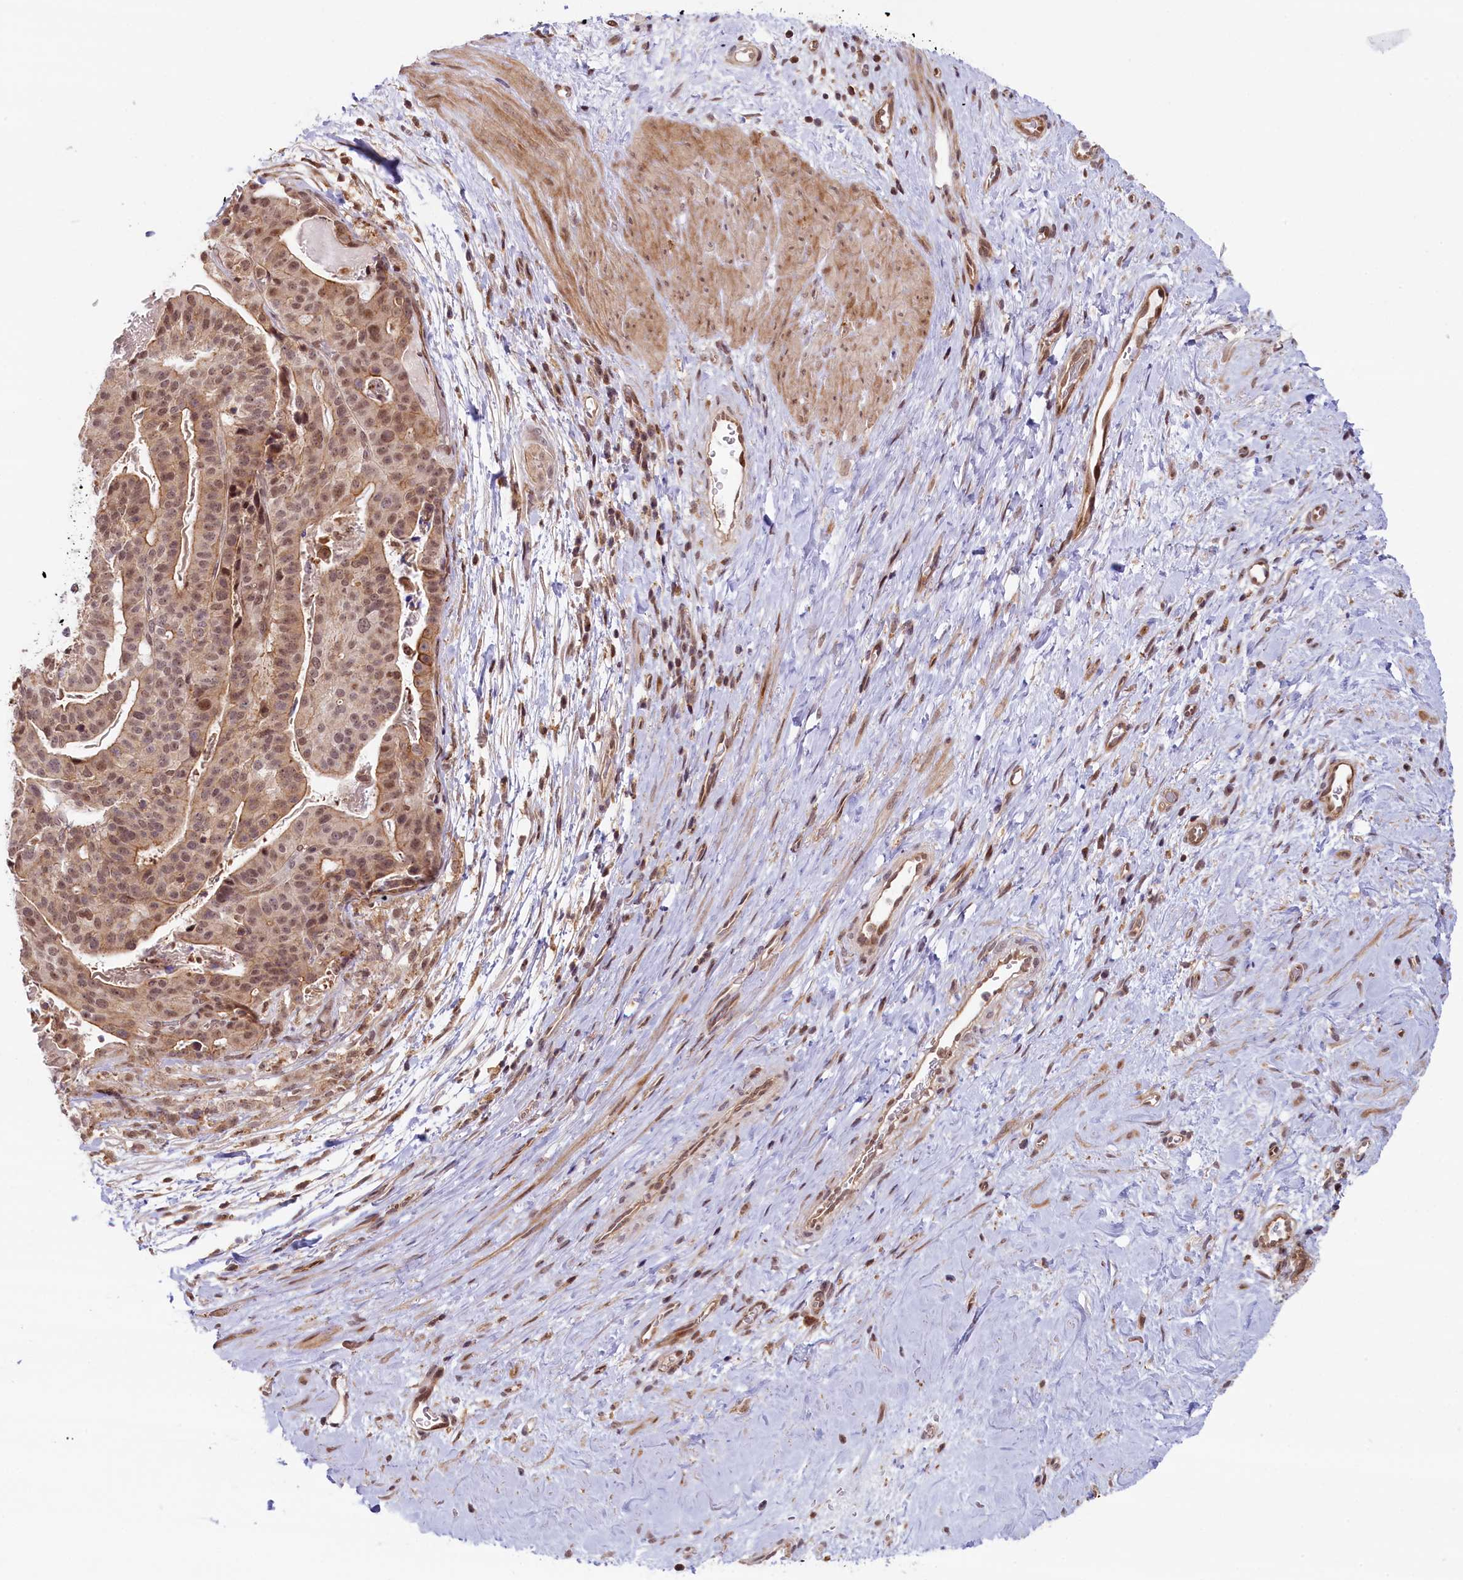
{"staining": {"intensity": "moderate", "quantity": ">75%", "location": "nuclear"}, "tissue": "stomach cancer", "cell_type": "Tumor cells", "image_type": "cancer", "snomed": [{"axis": "morphology", "description": "Adenocarcinoma, NOS"}, {"axis": "topography", "description": "Stomach"}], "caption": "Protein analysis of stomach adenocarcinoma tissue reveals moderate nuclear staining in about >75% of tumor cells. Nuclei are stained in blue.", "gene": "FCHO1", "patient": {"sex": "male", "age": 48}}